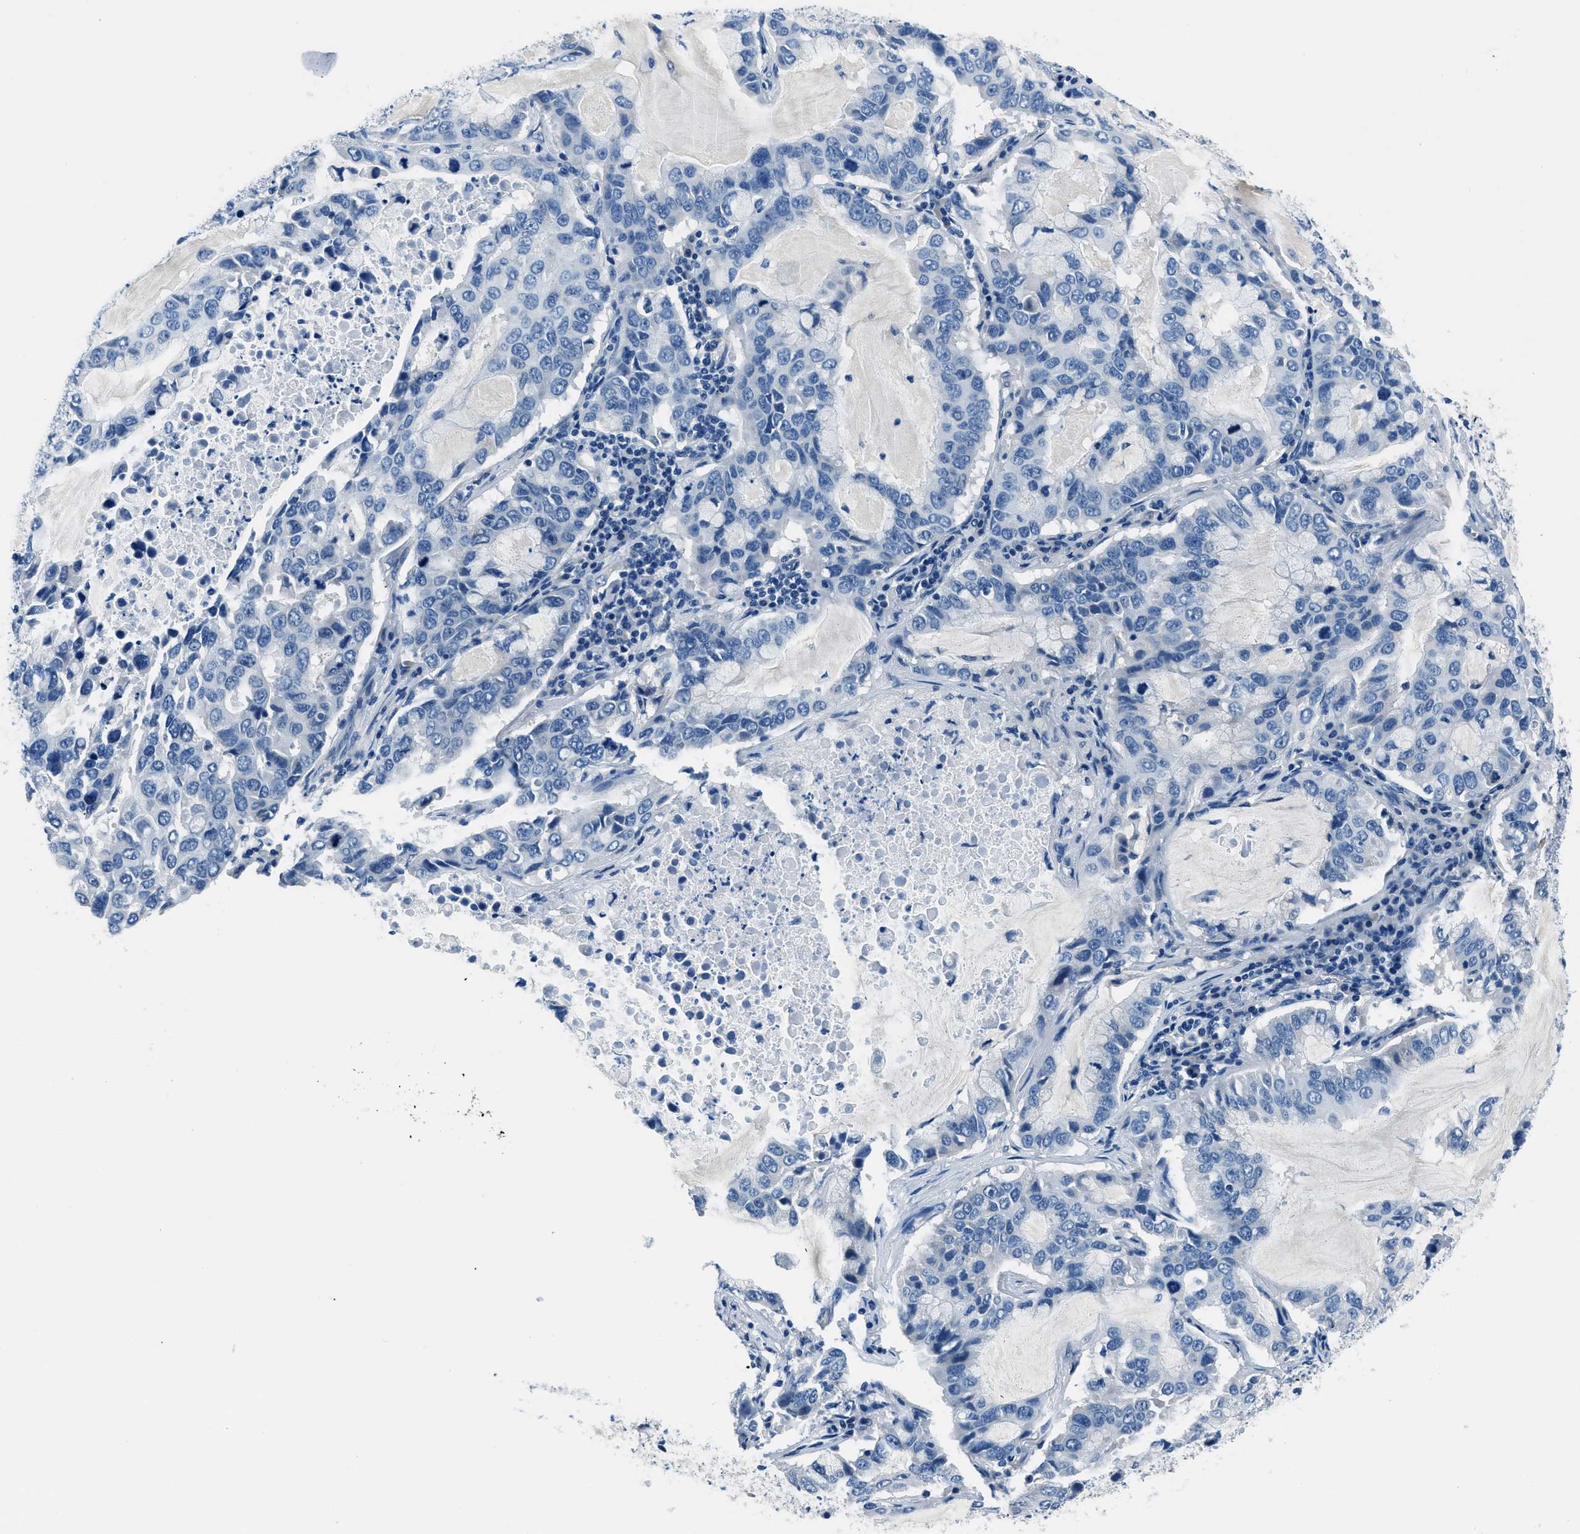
{"staining": {"intensity": "negative", "quantity": "none", "location": "none"}, "tissue": "lung cancer", "cell_type": "Tumor cells", "image_type": "cancer", "snomed": [{"axis": "morphology", "description": "Adenocarcinoma, NOS"}, {"axis": "topography", "description": "Lung"}], "caption": "A high-resolution histopathology image shows immunohistochemistry (IHC) staining of lung cancer, which reveals no significant staining in tumor cells.", "gene": "GJA3", "patient": {"sex": "male", "age": 64}}